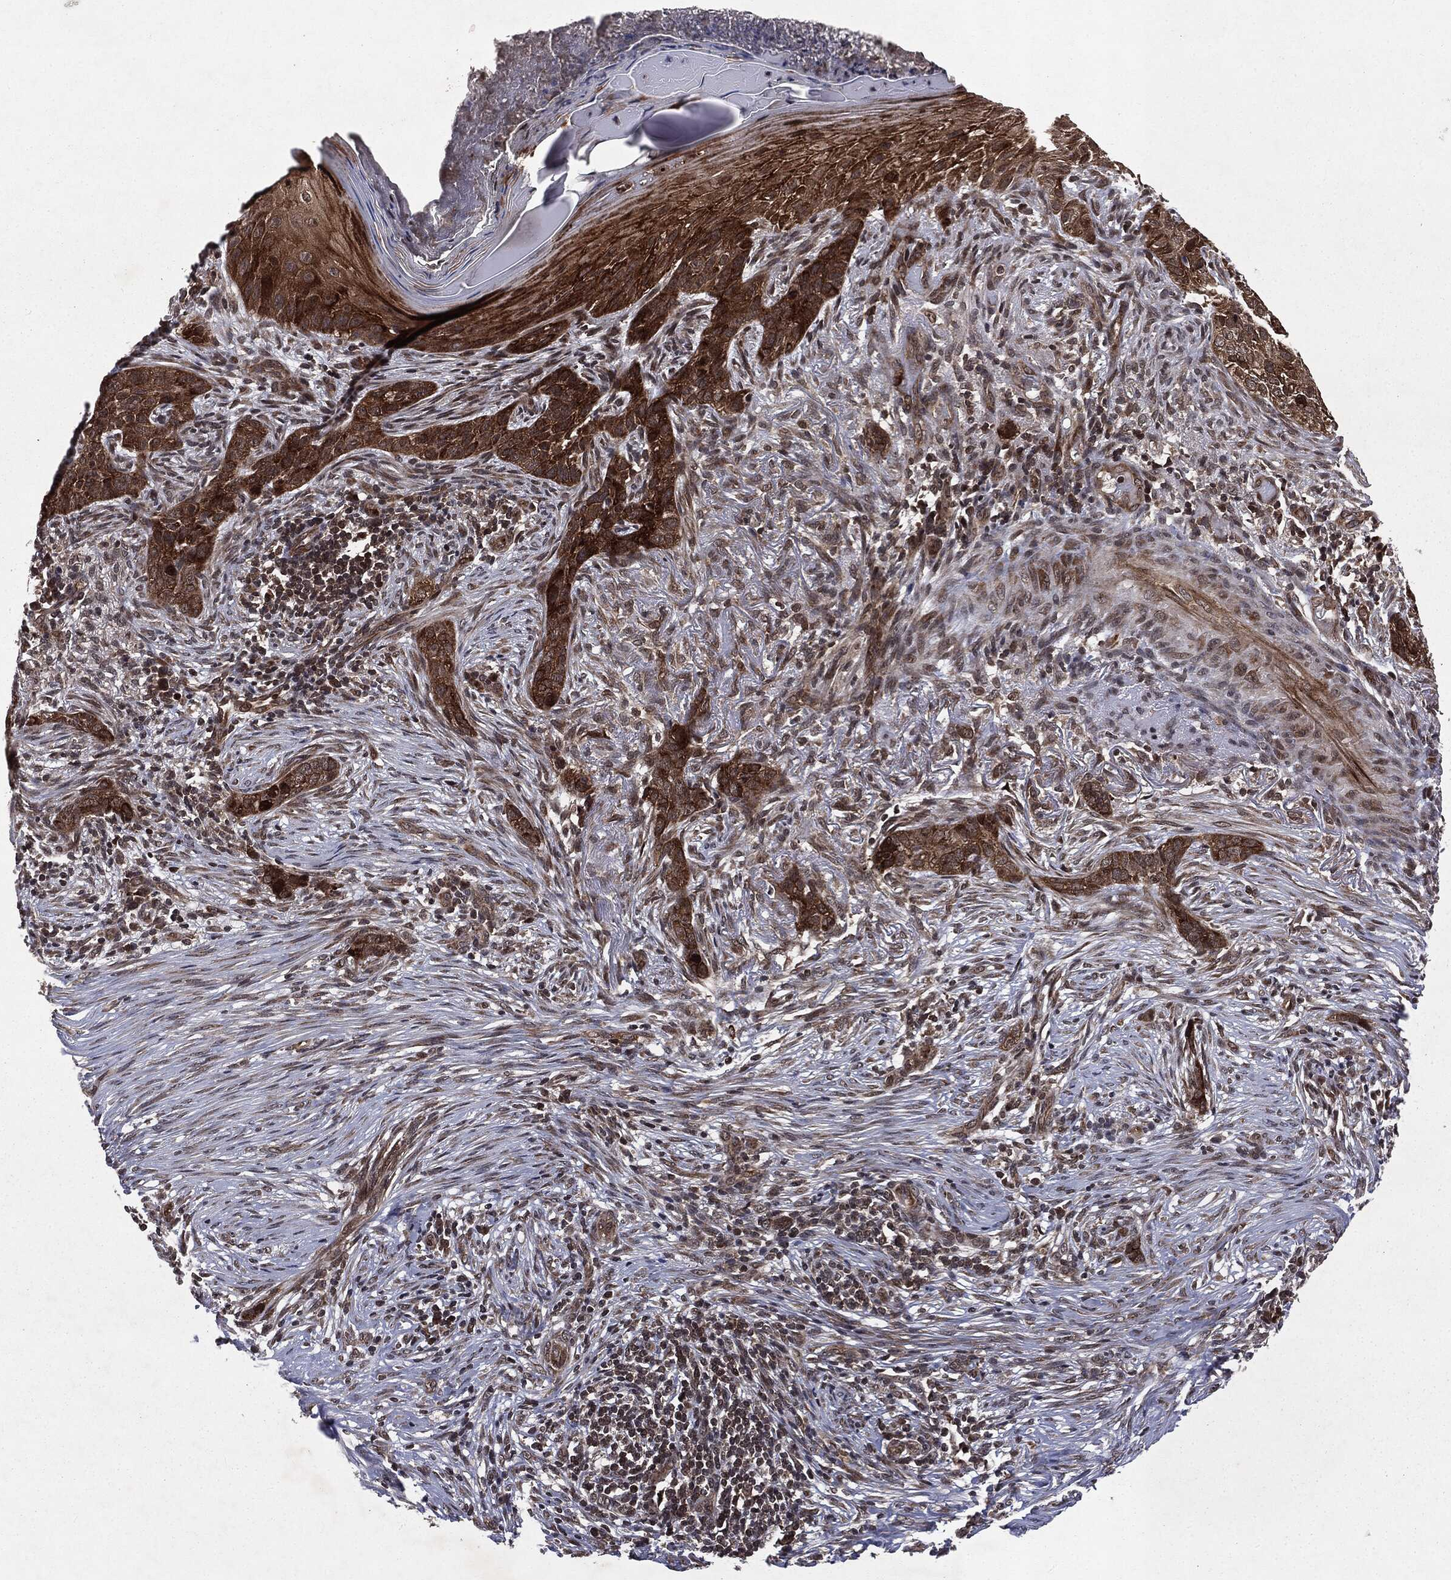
{"staining": {"intensity": "strong", "quantity": ">75%", "location": "cytoplasmic/membranous,nuclear"}, "tissue": "skin cancer", "cell_type": "Tumor cells", "image_type": "cancer", "snomed": [{"axis": "morphology", "description": "Squamous cell carcinoma, NOS"}, {"axis": "topography", "description": "Skin"}], "caption": "Squamous cell carcinoma (skin) stained for a protein demonstrates strong cytoplasmic/membranous and nuclear positivity in tumor cells.", "gene": "STAU2", "patient": {"sex": "male", "age": 88}}